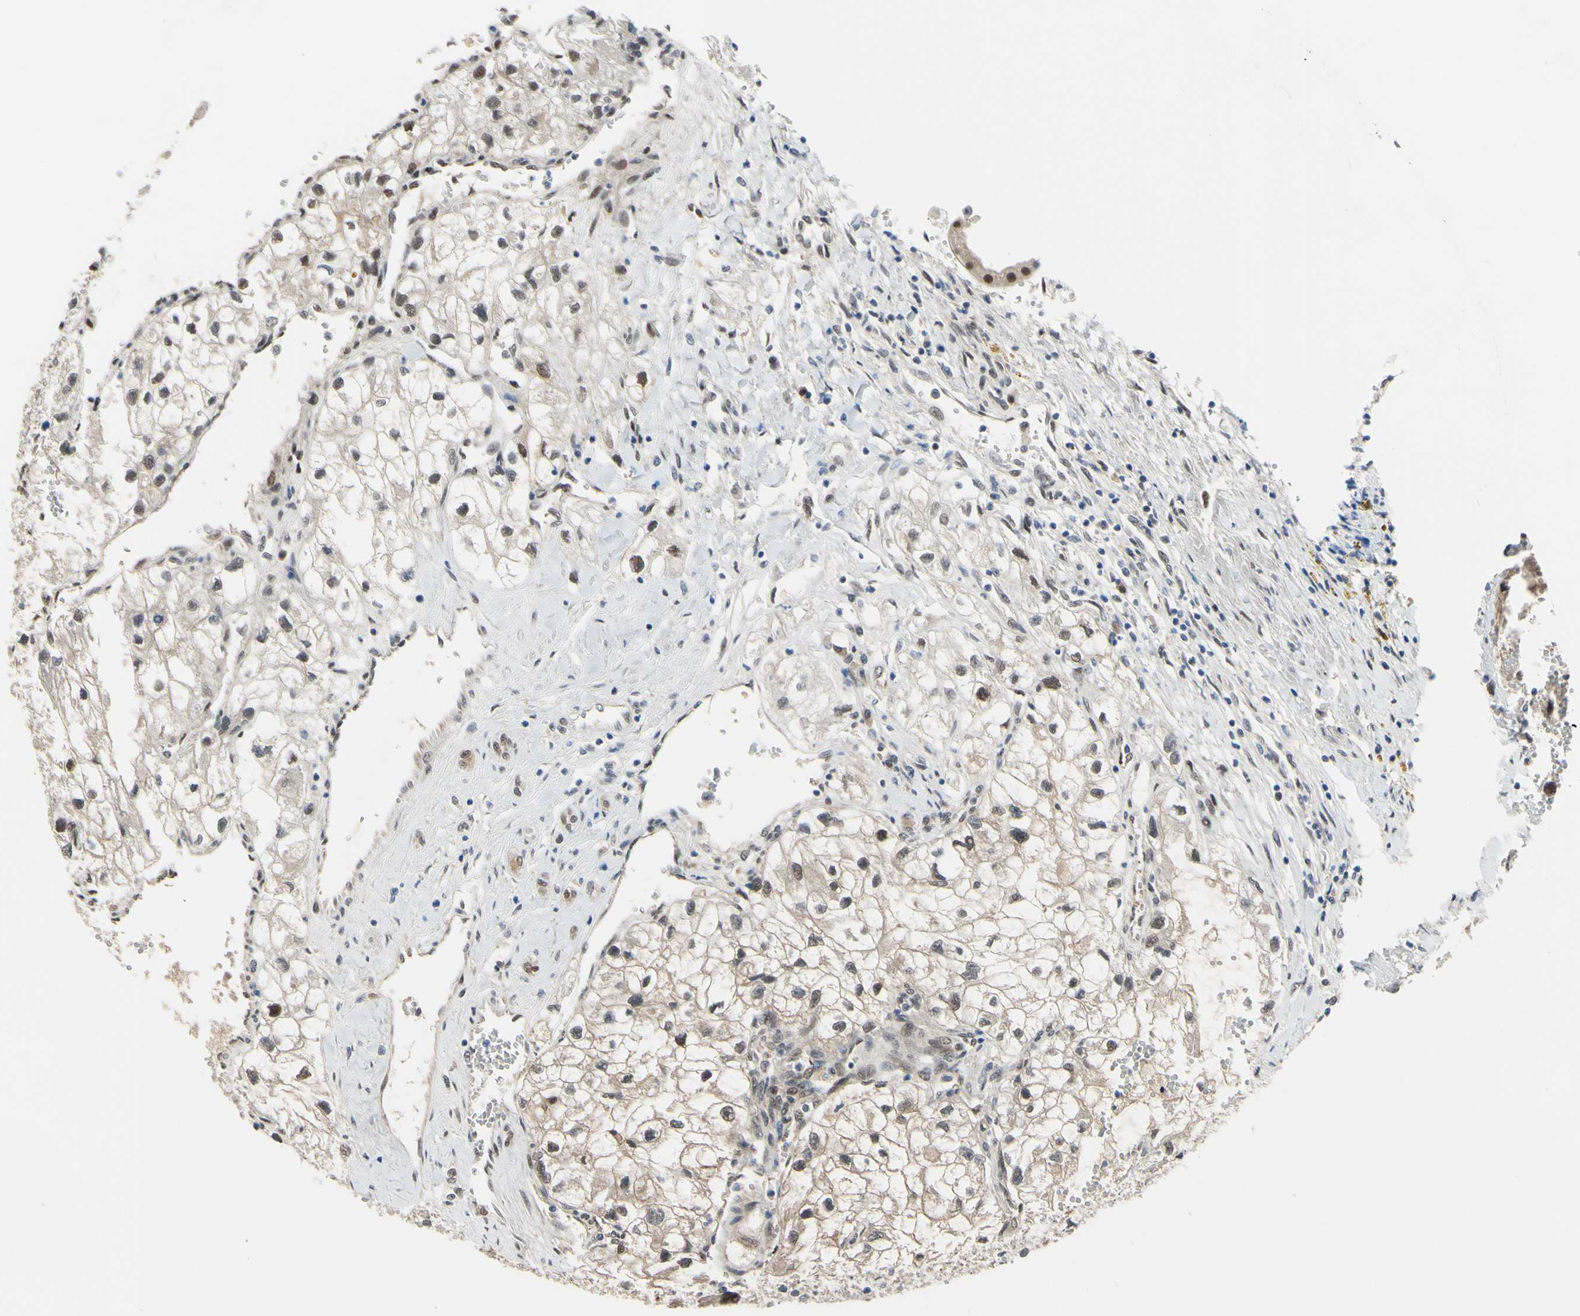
{"staining": {"intensity": "weak", "quantity": ">75%", "location": "nuclear"}, "tissue": "renal cancer", "cell_type": "Tumor cells", "image_type": "cancer", "snomed": [{"axis": "morphology", "description": "Adenocarcinoma, NOS"}, {"axis": "topography", "description": "Kidney"}], "caption": "Protein expression by IHC demonstrates weak nuclear positivity in approximately >75% of tumor cells in renal cancer (adenocarcinoma).", "gene": "HSPA4", "patient": {"sex": "female", "age": 70}}